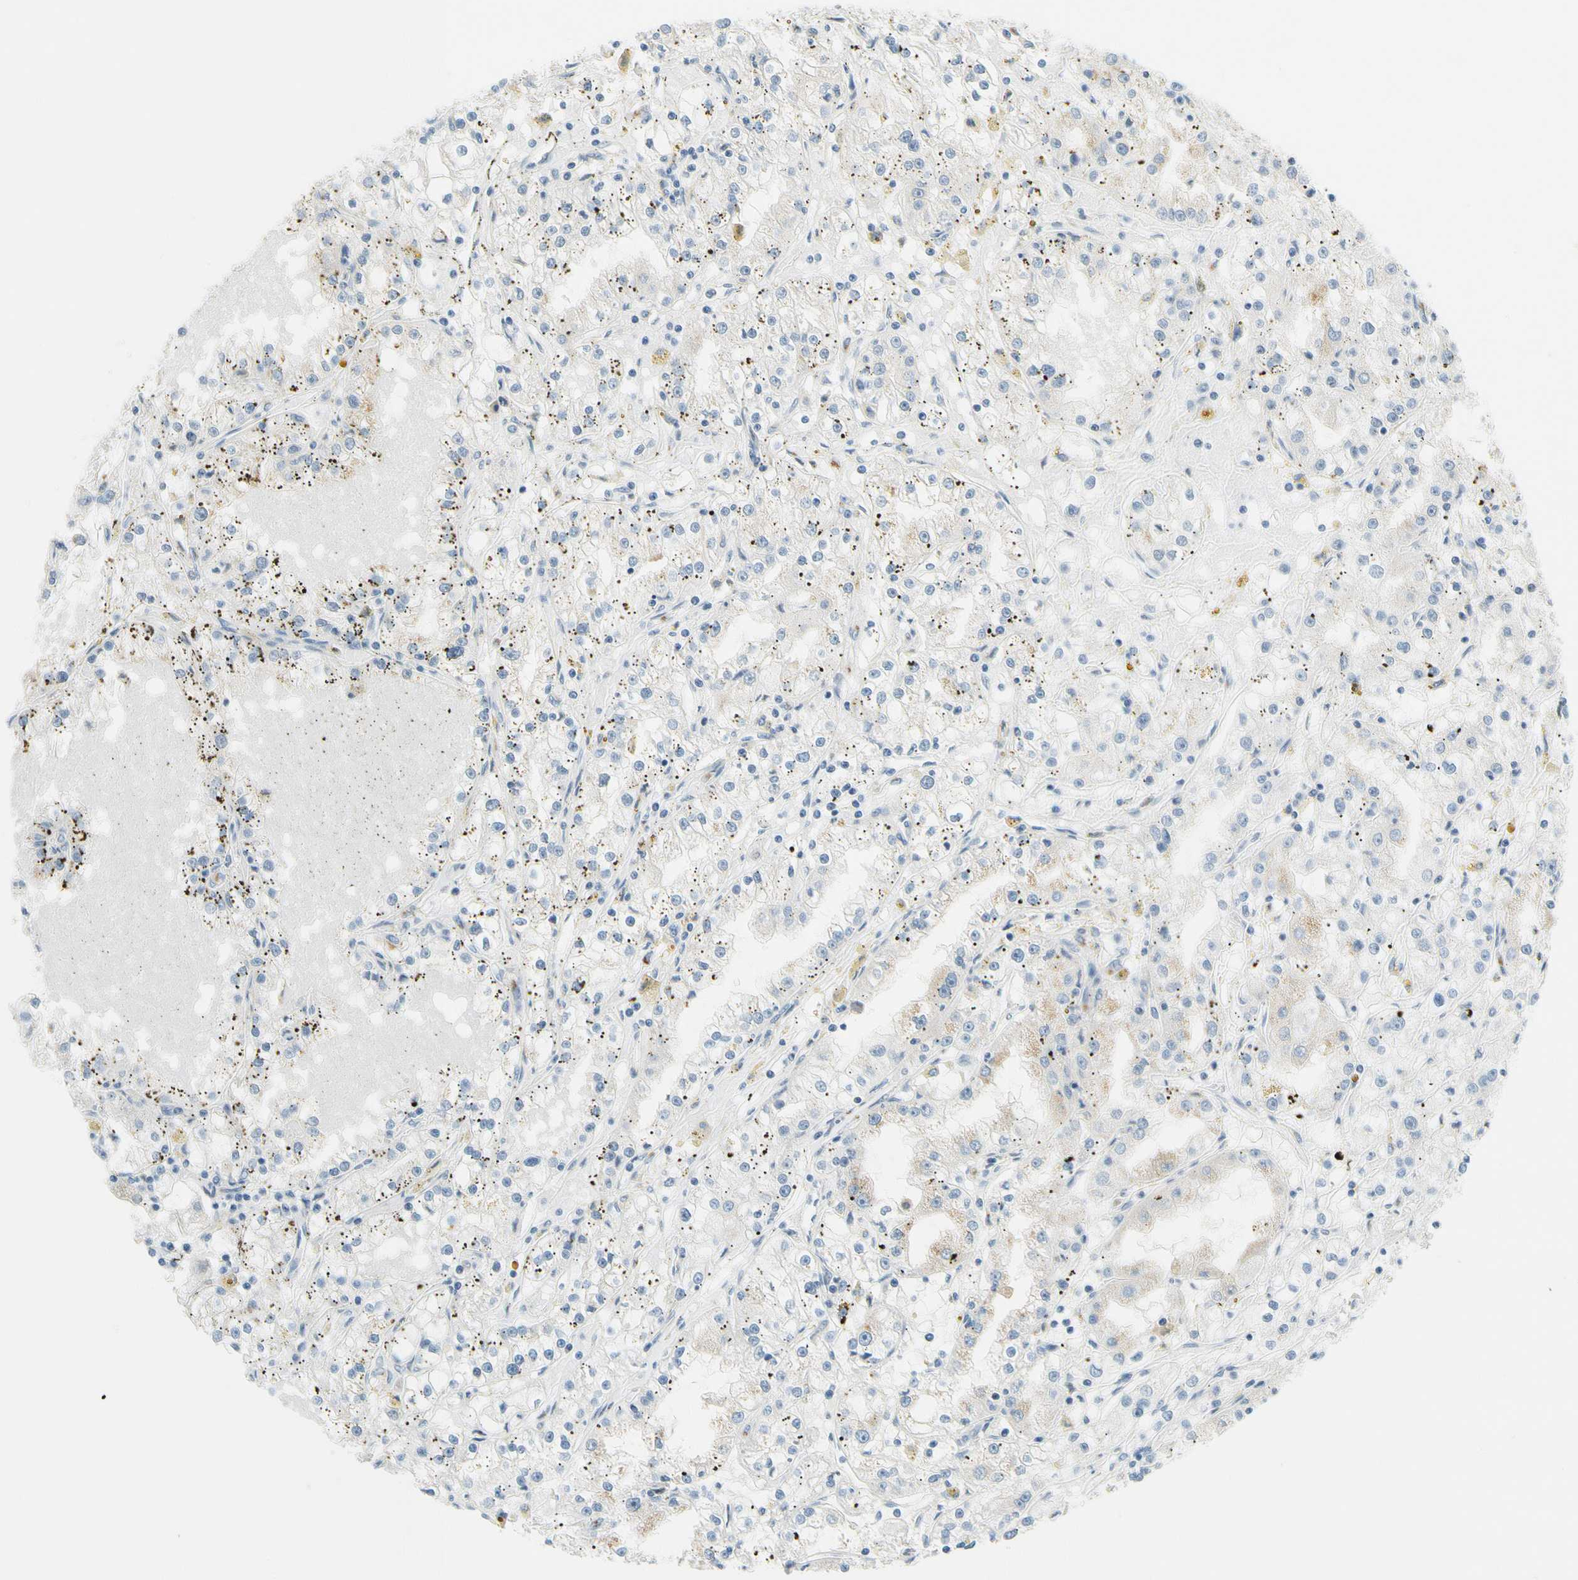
{"staining": {"intensity": "negative", "quantity": "none", "location": "none"}, "tissue": "renal cancer", "cell_type": "Tumor cells", "image_type": "cancer", "snomed": [{"axis": "morphology", "description": "Adenocarcinoma, NOS"}, {"axis": "topography", "description": "Kidney"}], "caption": "DAB immunohistochemical staining of renal adenocarcinoma demonstrates no significant positivity in tumor cells.", "gene": "B4GALNT1", "patient": {"sex": "male", "age": 56}}